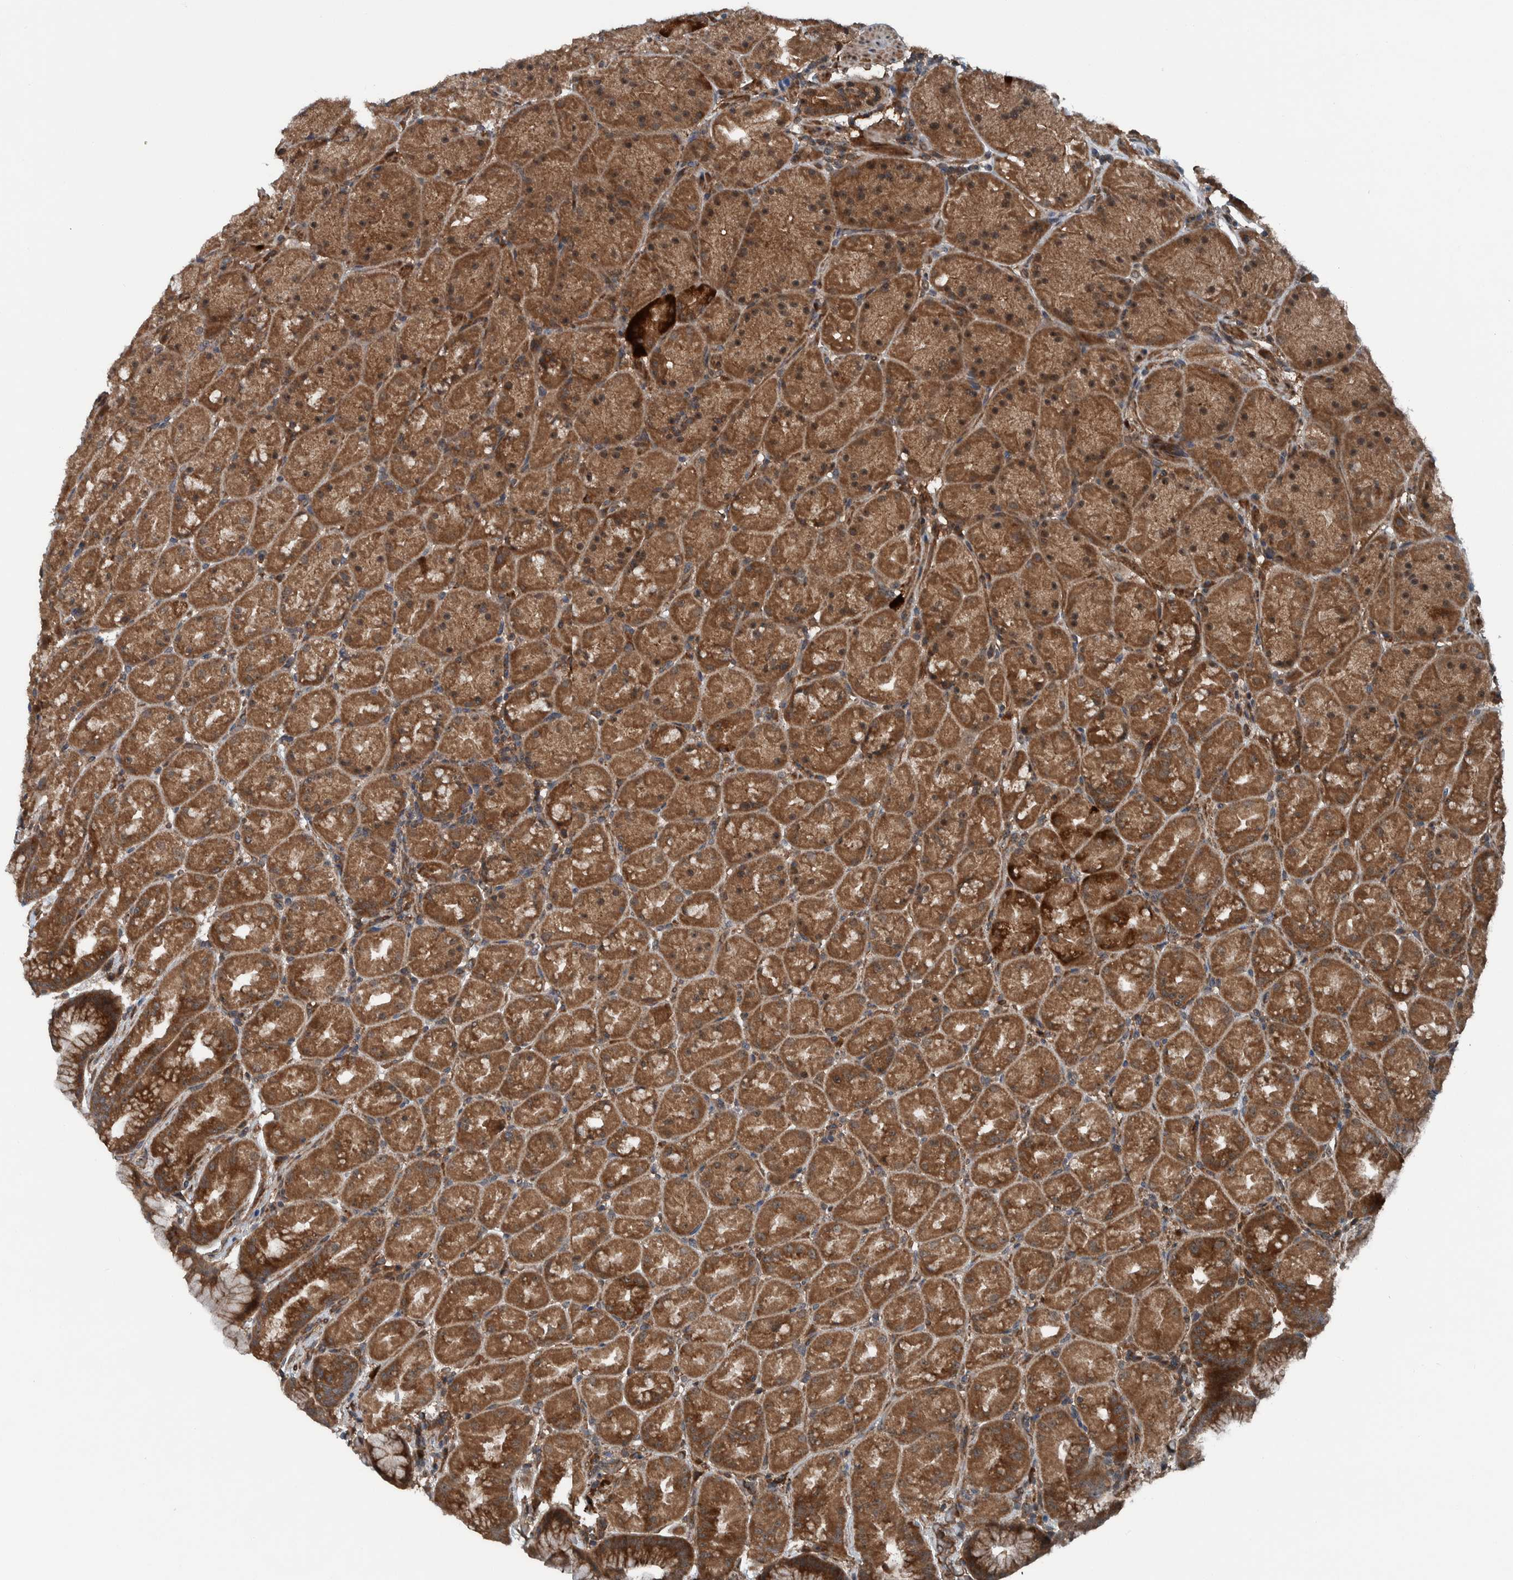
{"staining": {"intensity": "strong", "quantity": ">75%", "location": "cytoplasmic/membranous"}, "tissue": "stomach", "cell_type": "Glandular cells", "image_type": "normal", "snomed": [{"axis": "morphology", "description": "Normal tissue, NOS"}, {"axis": "topography", "description": "Stomach, upper"}, {"axis": "topography", "description": "Stomach"}], "caption": "Protein staining of normal stomach shows strong cytoplasmic/membranous positivity in about >75% of glandular cells.", "gene": "CUEDC1", "patient": {"sex": "male", "age": 48}}